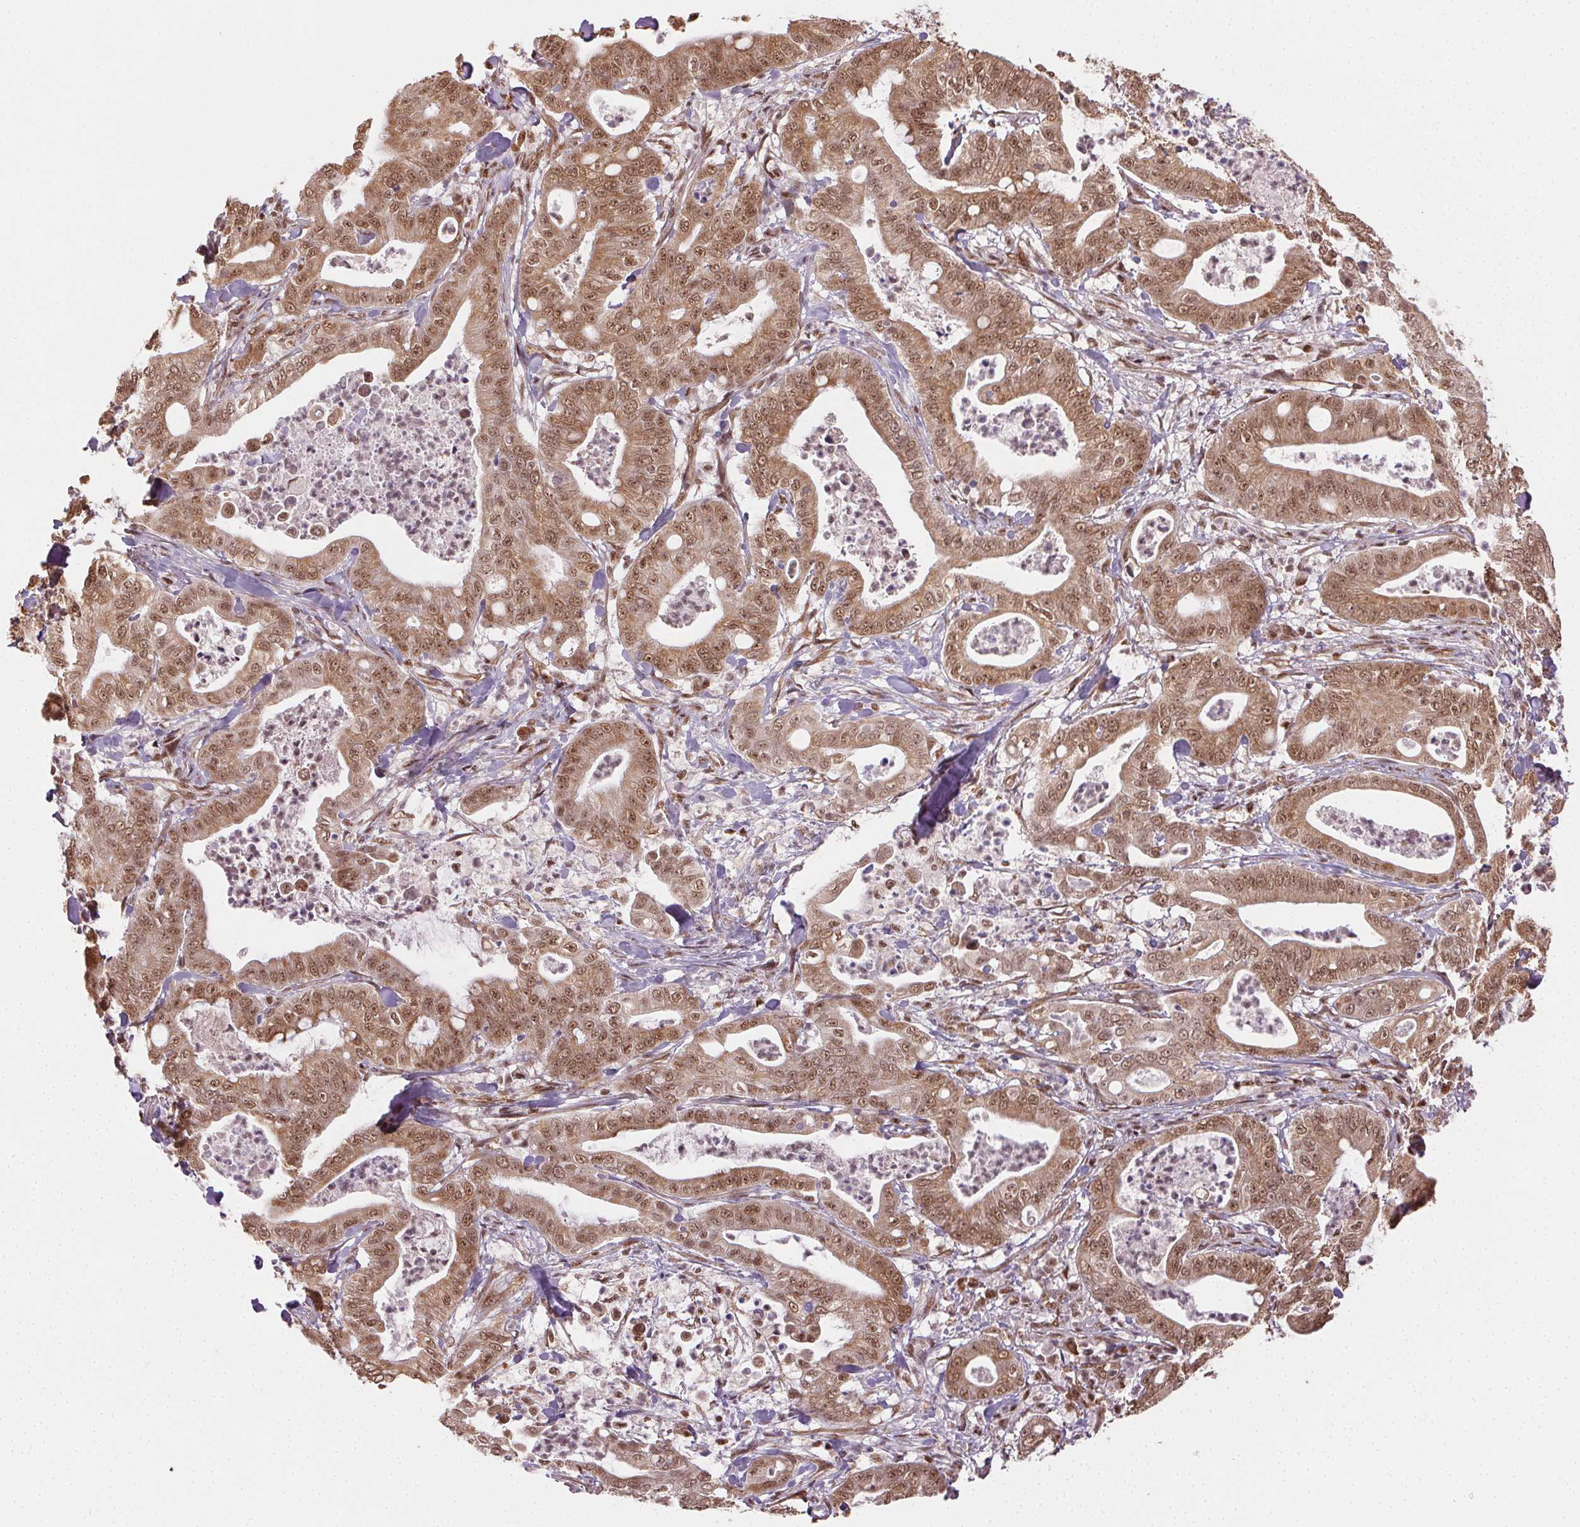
{"staining": {"intensity": "moderate", "quantity": ">75%", "location": "cytoplasmic/membranous,nuclear"}, "tissue": "pancreatic cancer", "cell_type": "Tumor cells", "image_type": "cancer", "snomed": [{"axis": "morphology", "description": "Adenocarcinoma, NOS"}, {"axis": "topography", "description": "Pancreas"}], "caption": "Moderate cytoplasmic/membranous and nuclear positivity is seen in about >75% of tumor cells in adenocarcinoma (pancreatic).", "gene": "TREML4", "patient": {"sex": "male", "age": 71}}